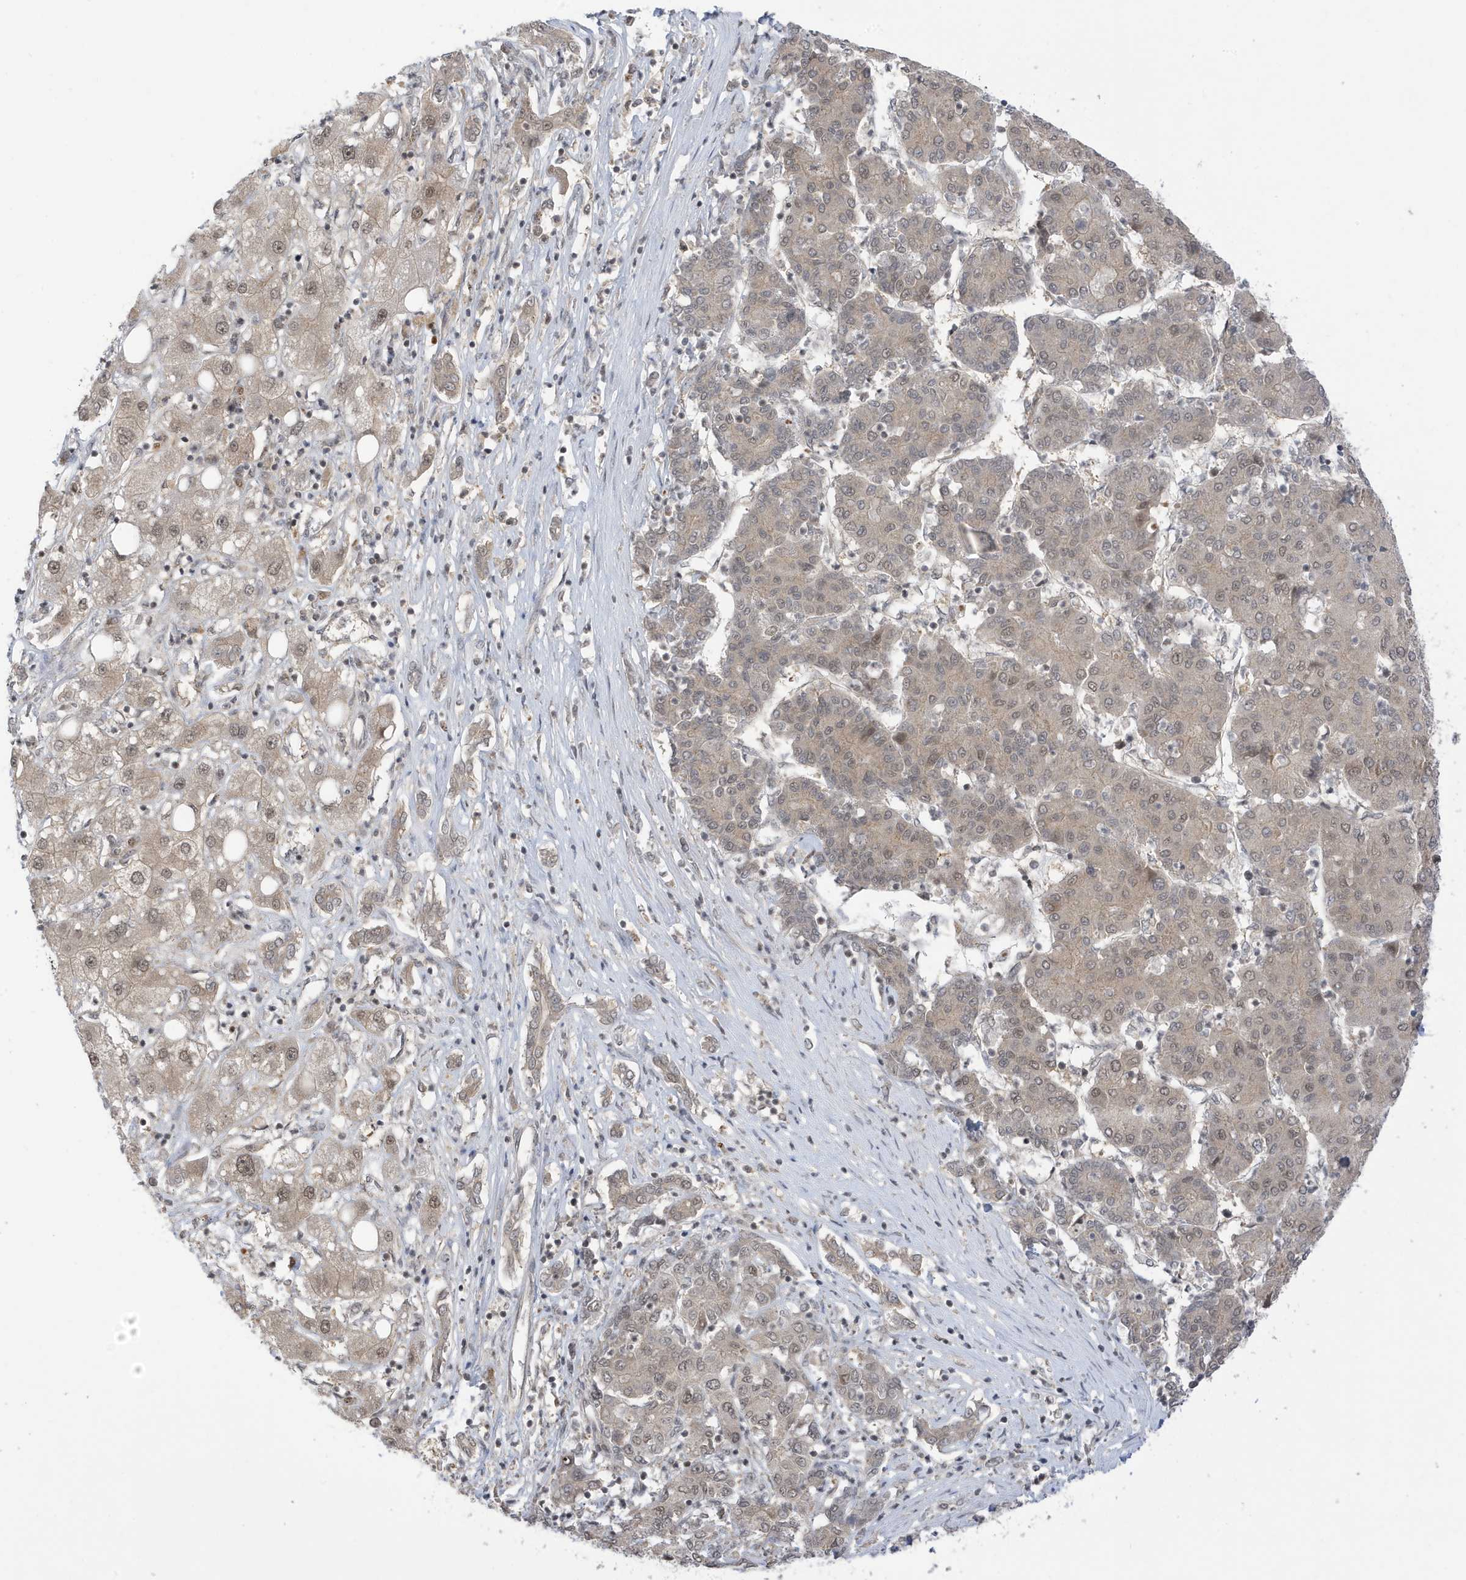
{"staining": {"intensity": "weak", "quantity": ">75%", "location": "cytoplasmic/membranous,nuclear"}, "tissue": "liver cancer", "cell_type": "Tumor cells", "image_type": "cancer", "snomed": [{"axis": "morphology", "description": "Carcinoma, Hepatocellular, NOS"}, {"axis": "topography", "description": "Liver"}], "caption": "Protein staining of hepatocellular carcinoma (liver) tissue displays weak cytoplasmic/membranous and nuclear staining in approximately >75% of tumor cells.", "gene": "TAB3", "patient": {"sex": "male", "age": 65}}